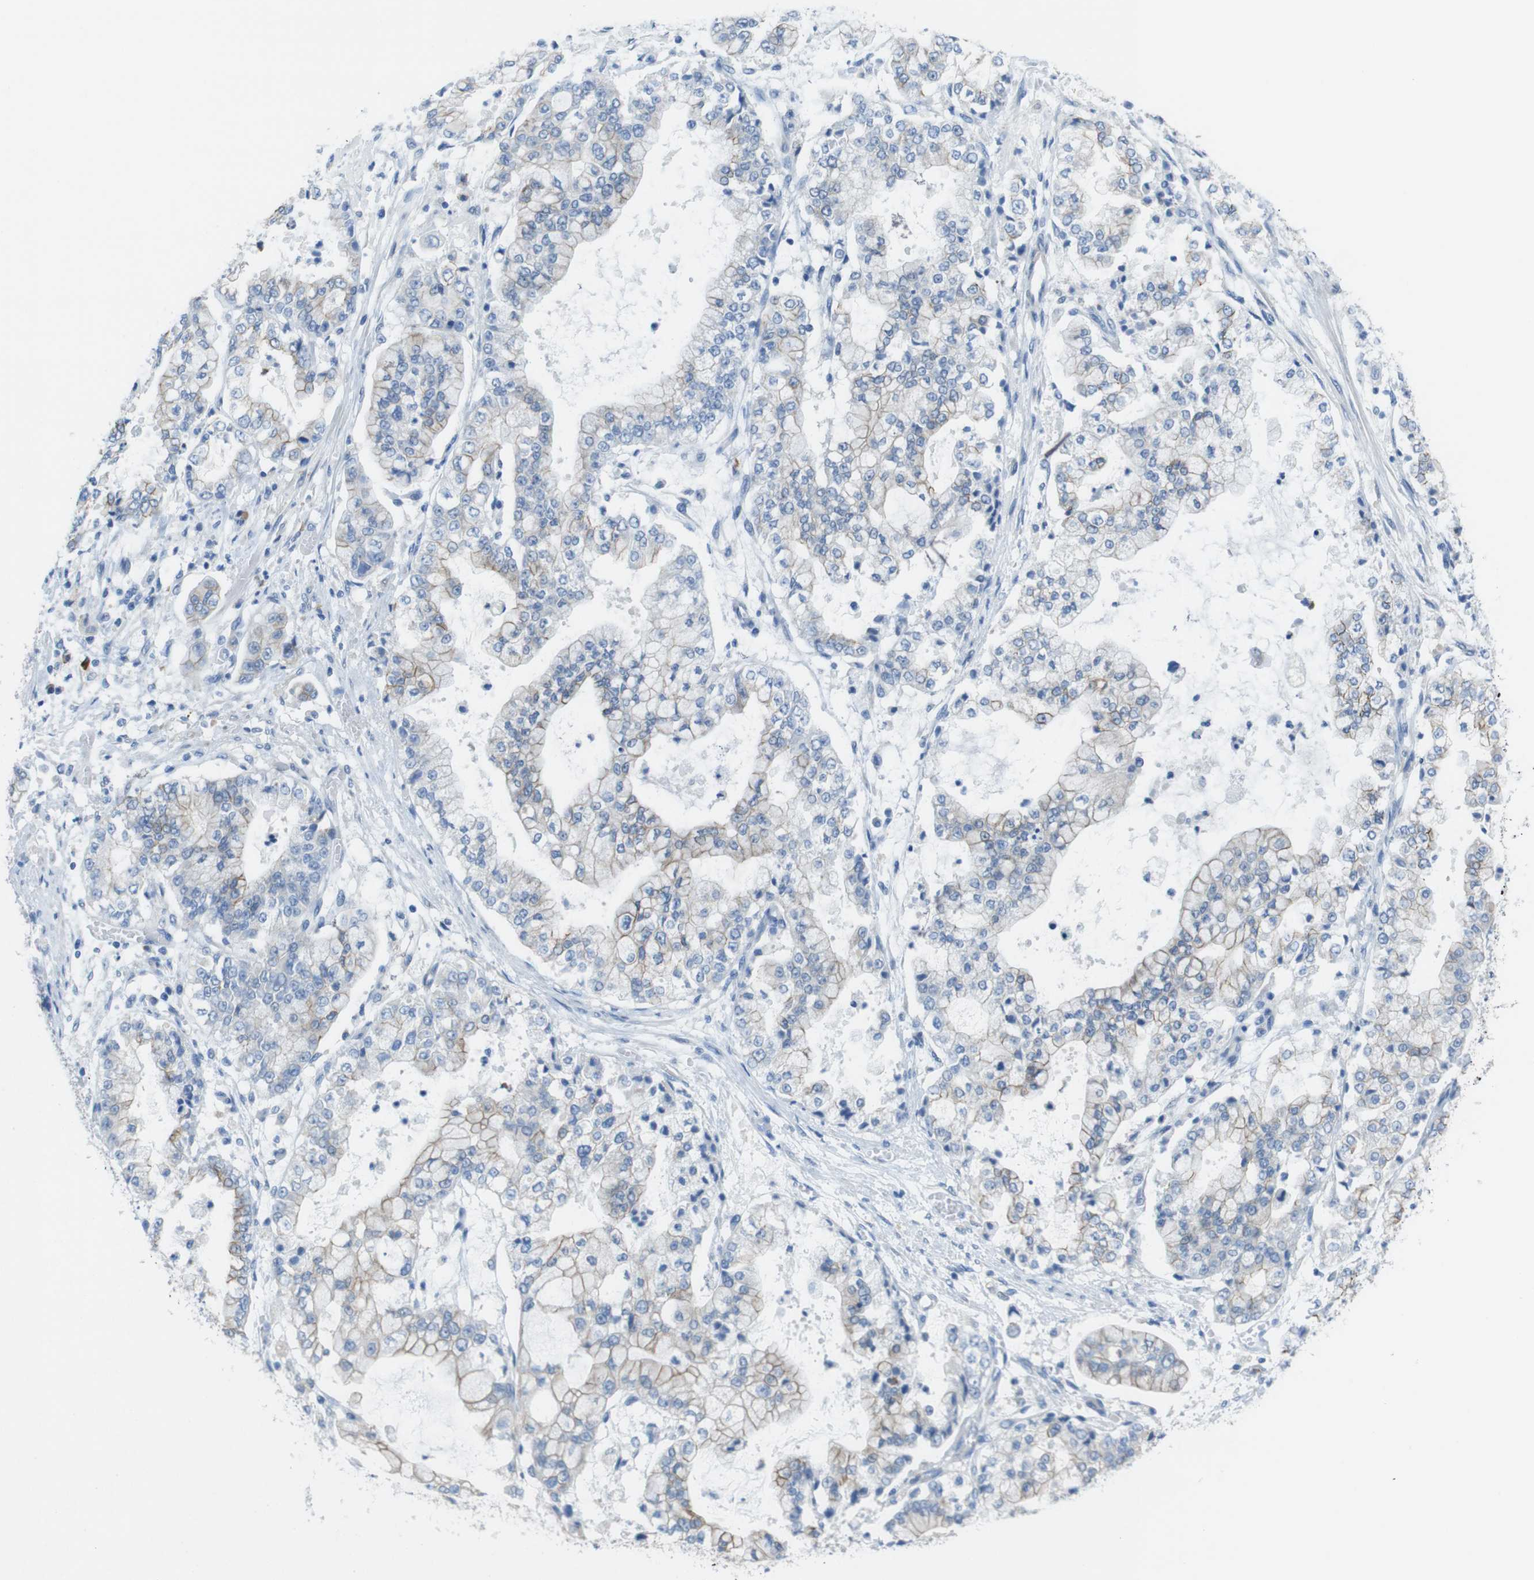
{"staining": {"intensity": "weak", "quantity": "25%-75%", "location": "cytoplasmic/membranous"}, "tissue": "stomach cancer", "cell_type": "Tumor cells", "image_type": "cancer", "snomed": [{"axis": "morphology", "description": "Adenocarcinoma, NOS"}, {"axis": "topography", "description": "Stomach"}], "caption": "DAB immunohistochemical staining of human adenocarcinoma (stomach) demonstrates weak cytoplasmic/membranous protein positivity in about 25%-75% of tumor cells.", "gene": "CLMN", "patient": {"sex": "male", "age": 76}}